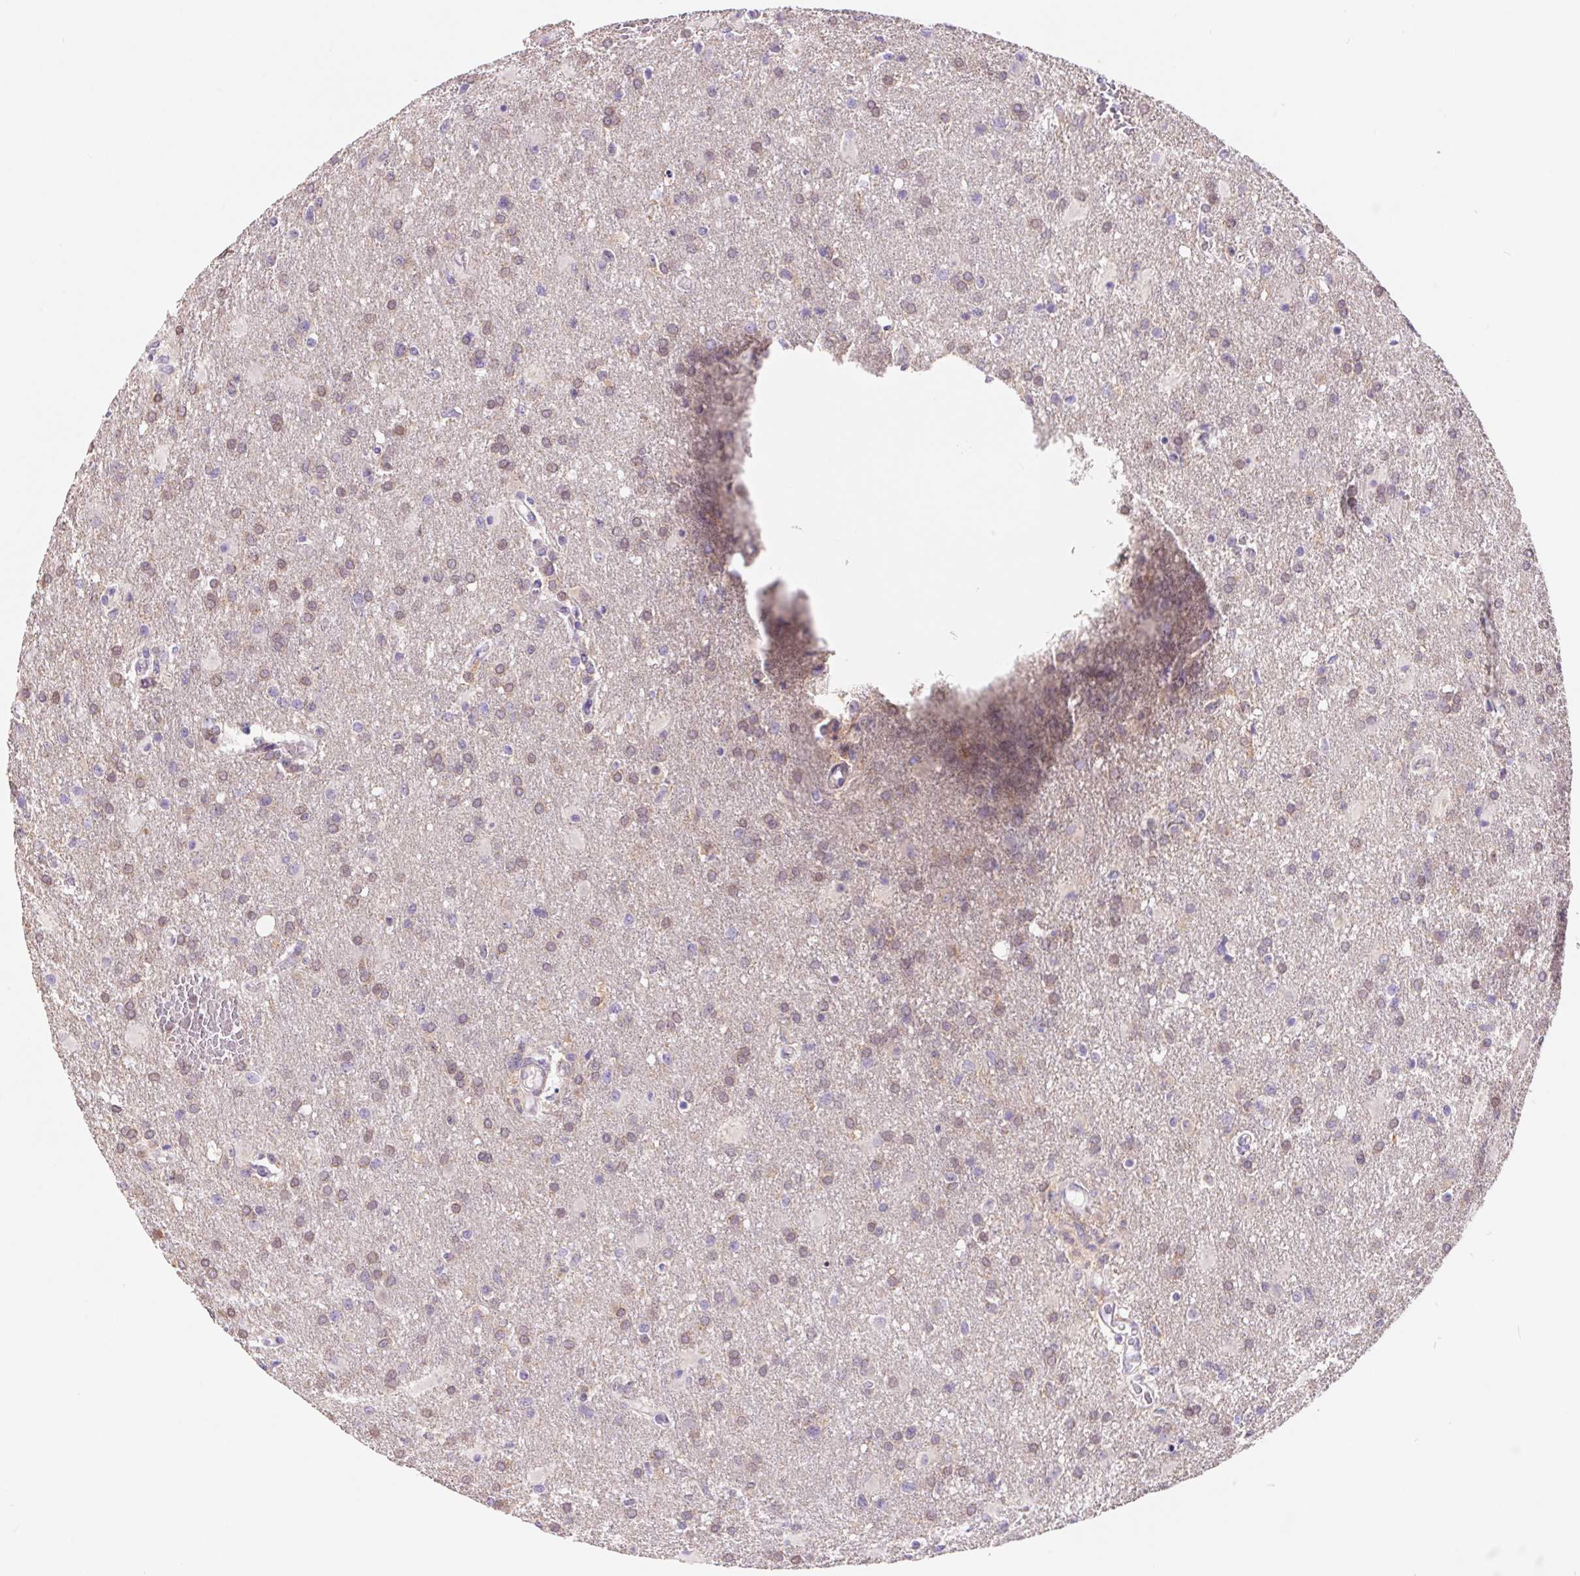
{"staining": {"intensity": "weak", "quantity": "25%-75%", "location": "nuclear"}, "tissue": "glioma", "cell_type": "Tumor cells", "image_type": "cancer", "snomed": [{"axis": "morphology", "description": "Glioma, malignant, High grade"}, {"axis": "topography", "description": "Brain"}], "caption": "Approximately 25%-75% of tumor cells in human high-grade glioma (malignant) reveal weak nuclear protein expression as visualized by brown immunohistochemical staining.", "gene": "DYNC2LI1", "patient": {"sex": "male", "age": 68}}